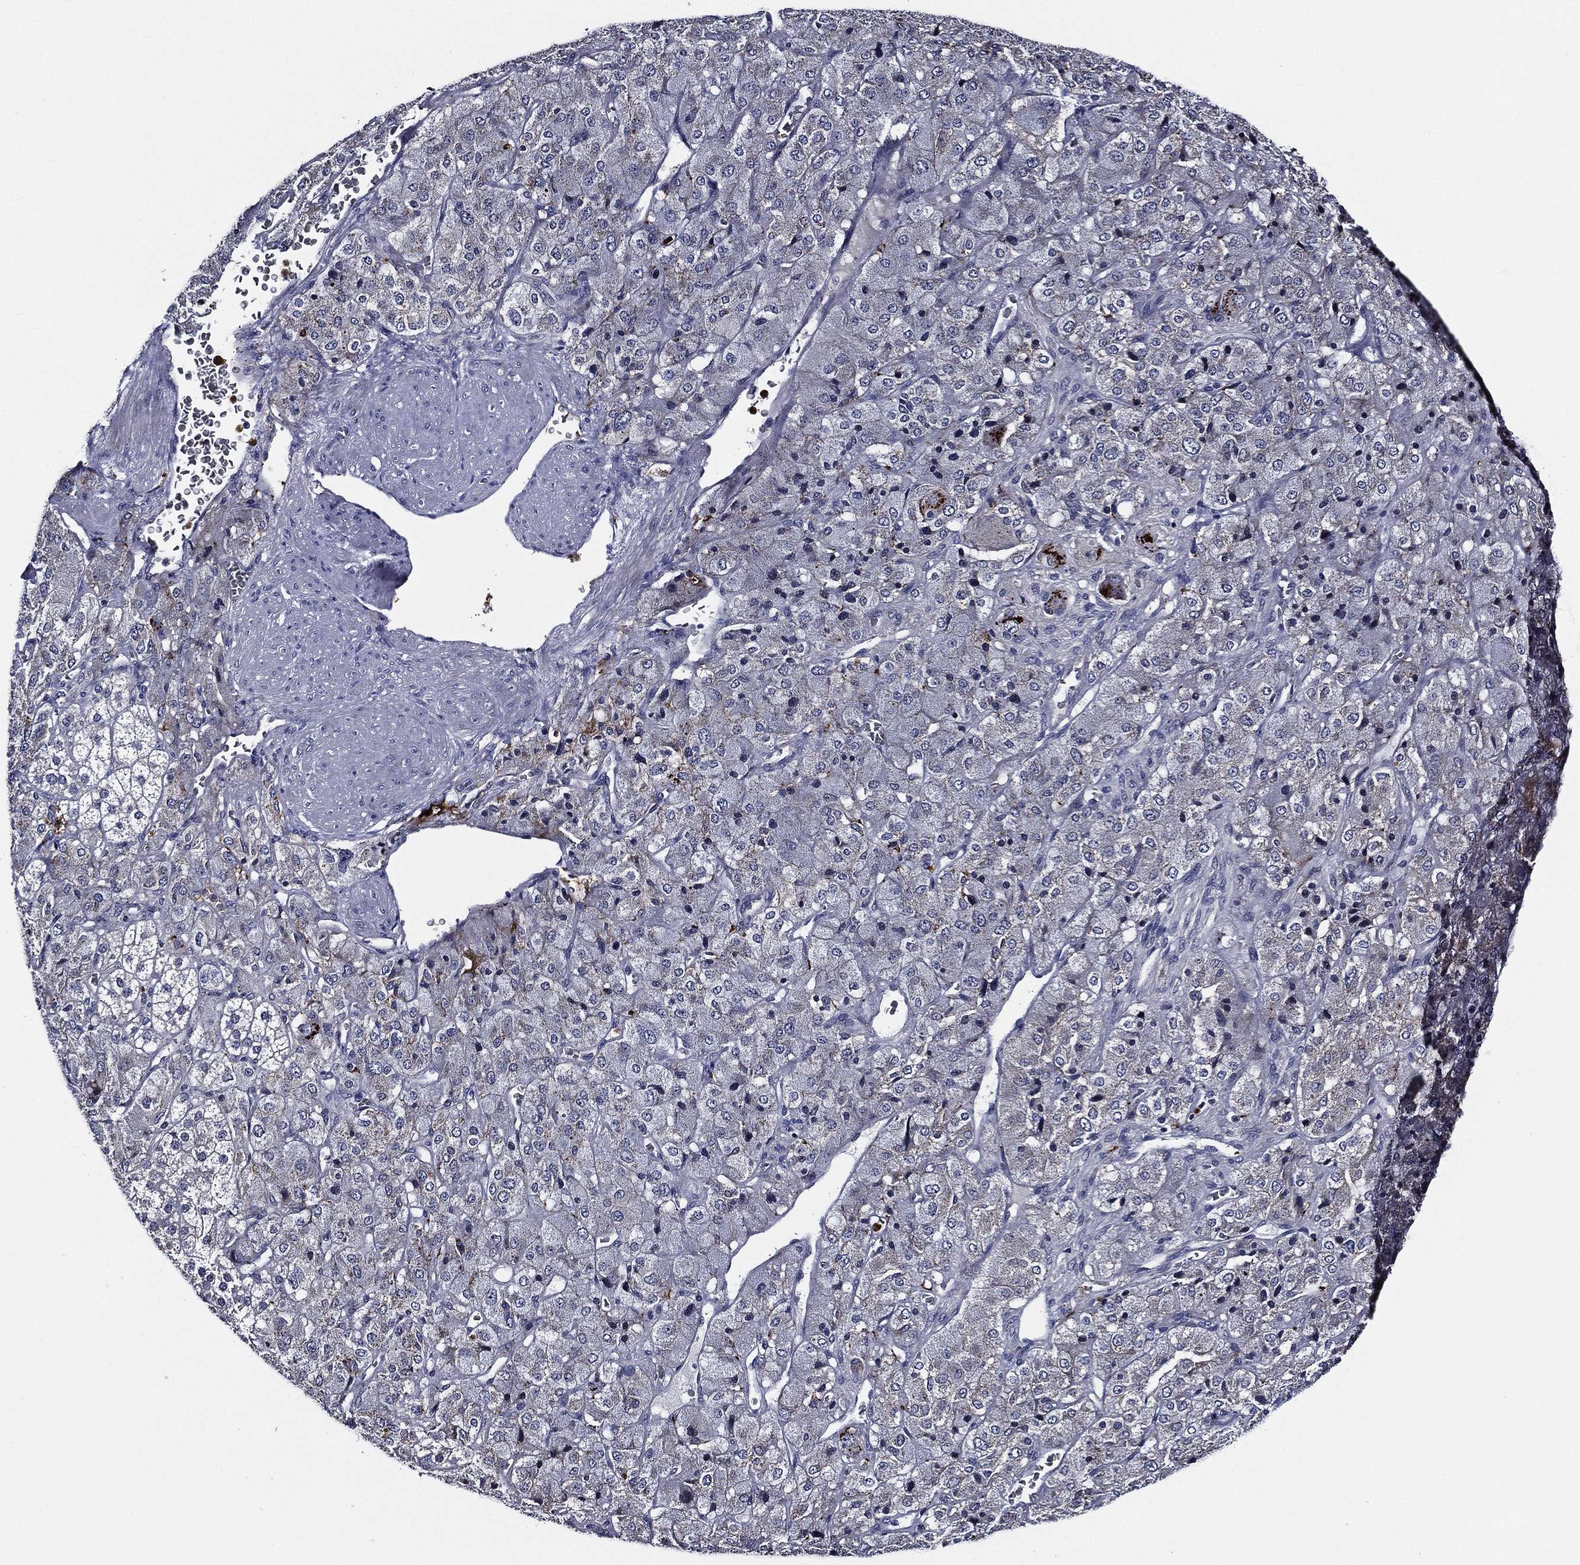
{"staining": {"intensity": "strong", "quantity": "<25%", "location": "cytoplasmic/membranous"}, "tissue": "adrenal gland", "cell_type": "Glandular cells", "image_type": "normal", "snomed": [{"axis": "morphology", "description": "Normal tissue, NOS"}, {"axis": "topography", "description": "Adrenal gland"}], "caption": "Protein analysis of benign adrenal gland reveals strong cytoplasmic/membranous positivity in about <25% of glandular cells. Using DAB (brown) and hematoxylin (blue) stains, captured at high magnification using brightfield microscopy.", "gene": "KIF20B", "patient": {"sex": "female", "age": 60}}